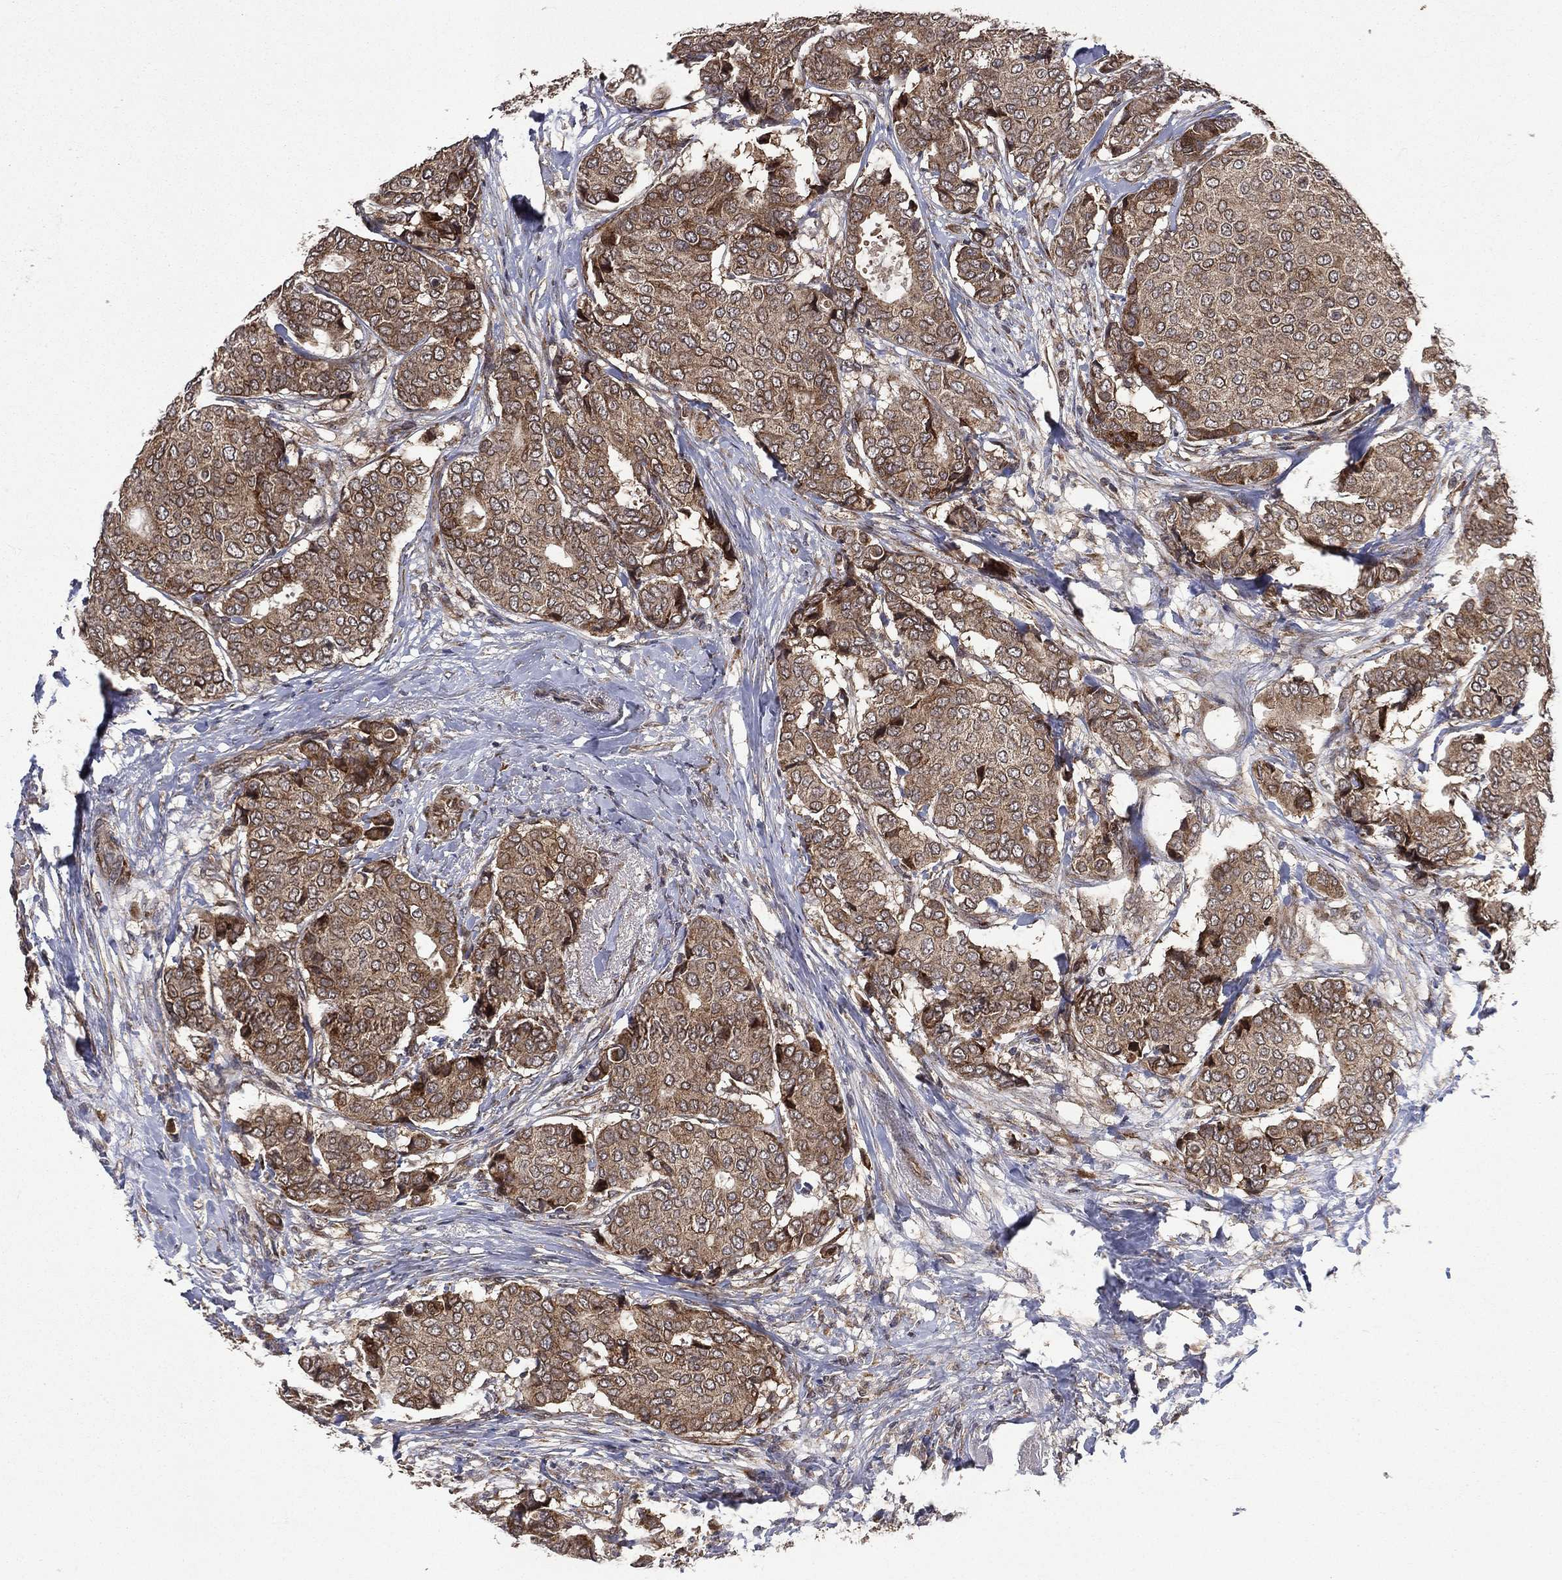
{"staining": {"intensity": "moderate", "quantity": ">75%", "location": "cytoplasmic/membranous"}, "tissue": "breast cancer", "cell_type": "Tumor cells", "image_type": "cancer", "snomed": [{"axis": "morphology", "description": "Duct carcinoma"}, {"axis": "topography", "description": "Breast"}], "caption": "Tumor cells exhibit medium levels of moderate cytoplasmic/membranous staining in about >75% of cells in human infiltrating ductal carcinoma (breast).", "gene": "RAB11FIP4", "patient": {"sex": "female", "age": 75}}